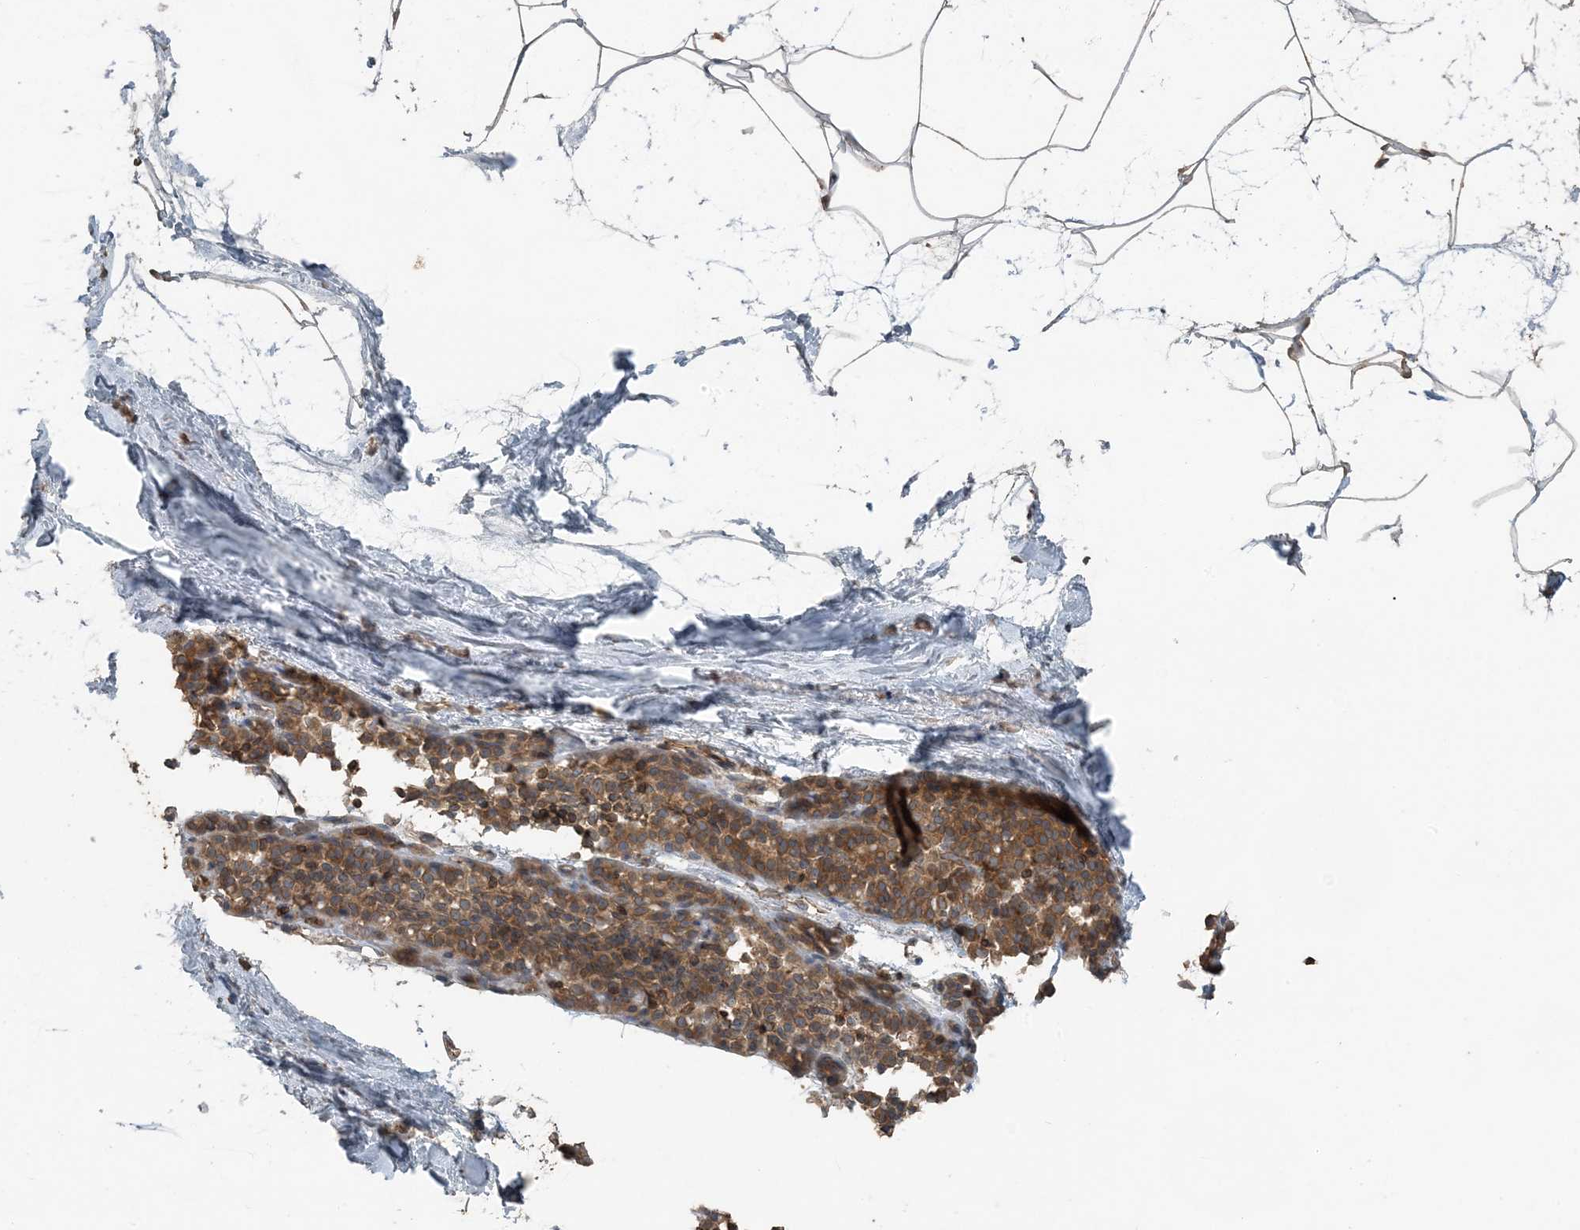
{"staining": {"intensity": "moderate", "quantity": ">75%", "location": "cytoplasmic/membranous,nuclear"}, "tissue": "breast", "cell_type": "Adipocytes", "image_type": "normal", "snomed": [{"axis": "morphology", "description": "Normal tissue, NOS"}, {"axis": "topography", "description": "Breast"}], "caption": "Adipocytes demonstrate medium levels of moderate cytoplasmic/membranous,nuclear staining in about >75% of cells in normal breast.", "gene": "ZFAND2B", "patient": {"sex": "female", "age": 62}}